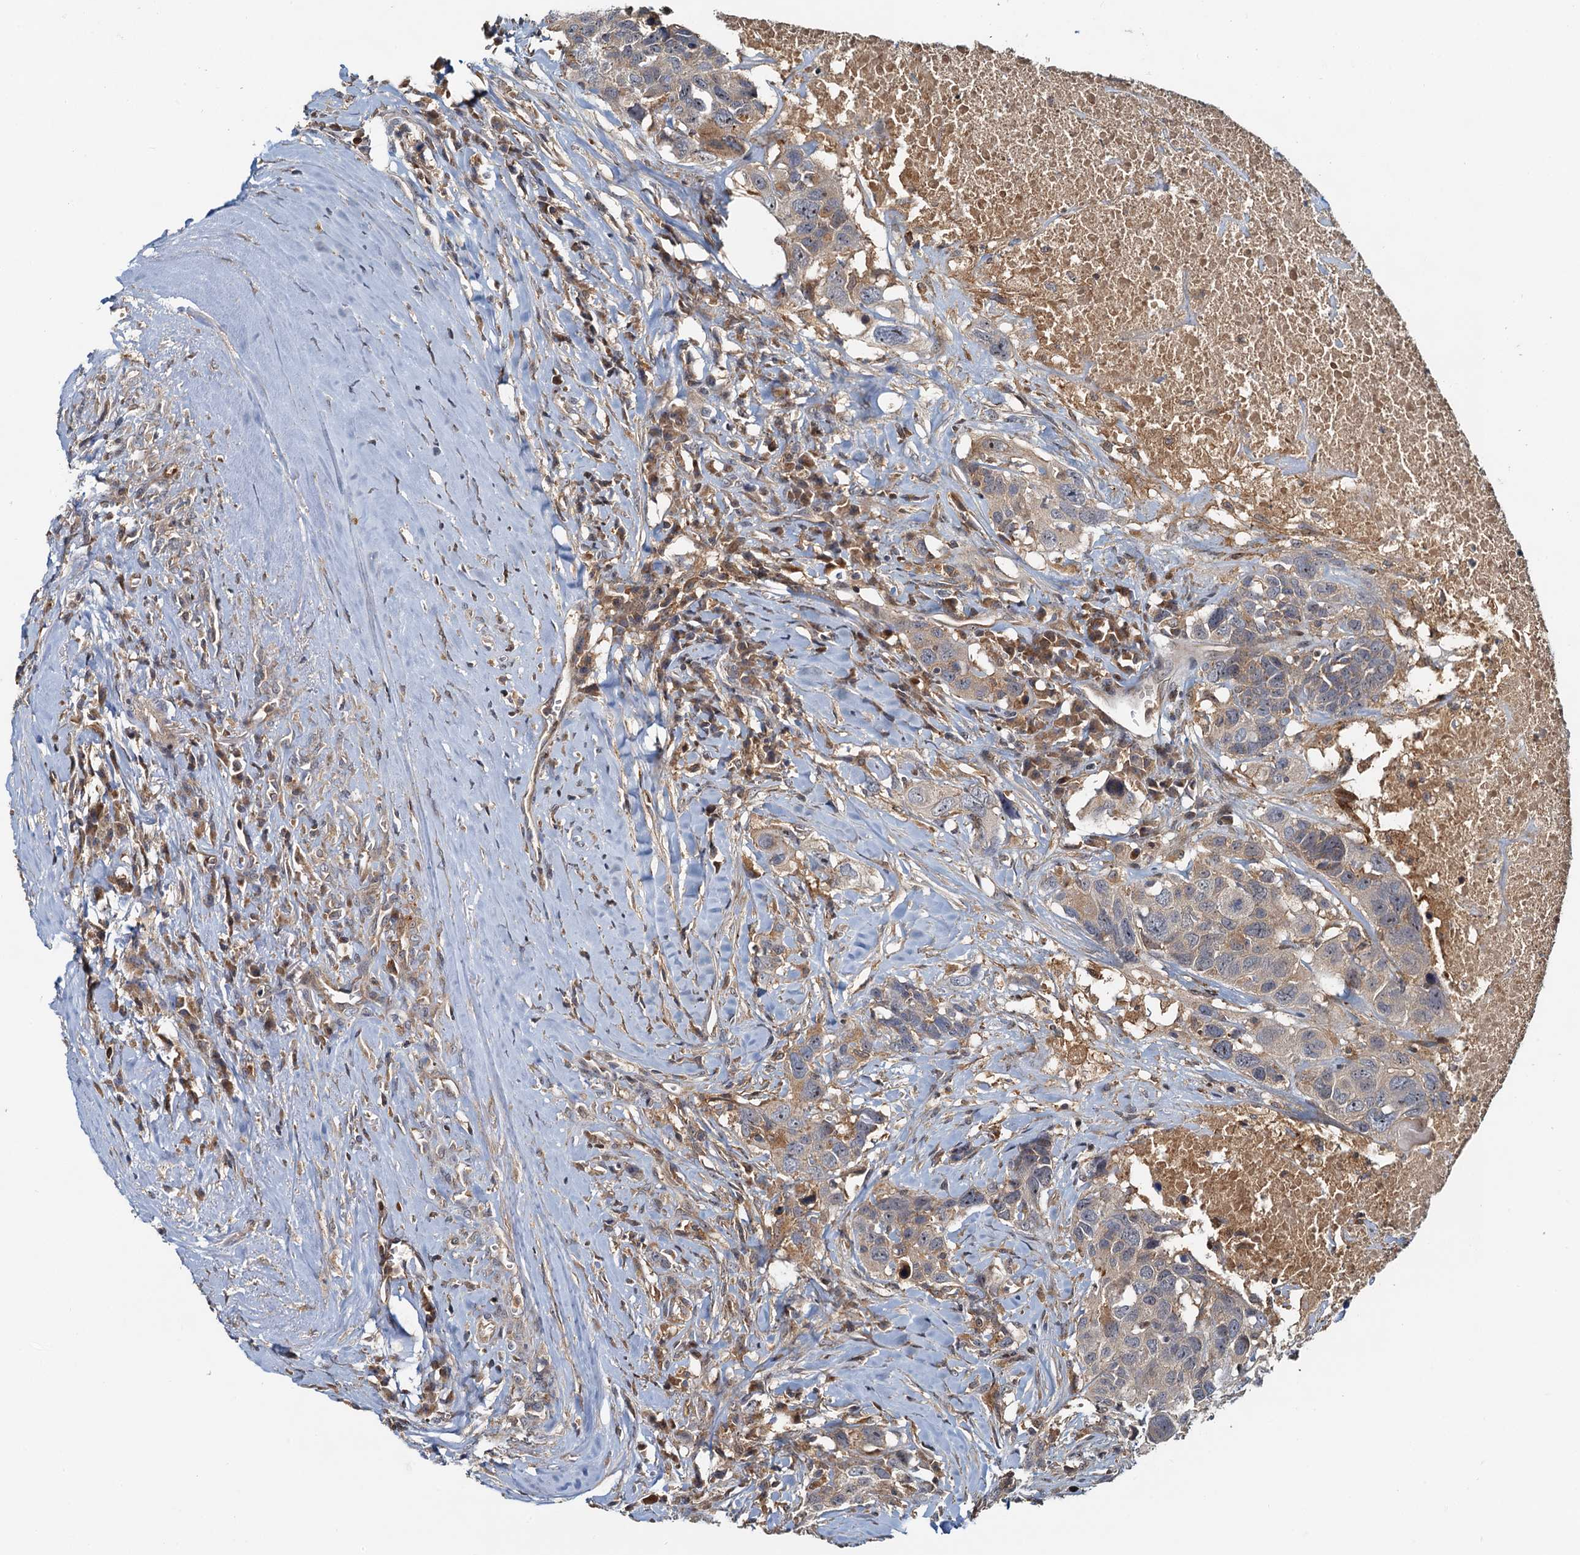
{"staining": {"intensity": "weak", "quantity": ">75%", "location": "cytoplasmic/membranous"}, "tissue": "head and neck cancer", "cell_type": "Tumor cells", "image_type": "cancer", "snomed": [{"axis": "morphology", "description": "Squamous cell carcinoma, NOS"}, {"axis": "topography", "description": "Head-Neck"}], "caption": "Human head and neck cancer (squamous cell carcinoma) stained for a protein (brown) exhibits weak cytoplasmic/membranous positive staining in about >75% of tumor cells.", "gene": "TOLLIP", "patient": {"sex": "male", "age": 66}}